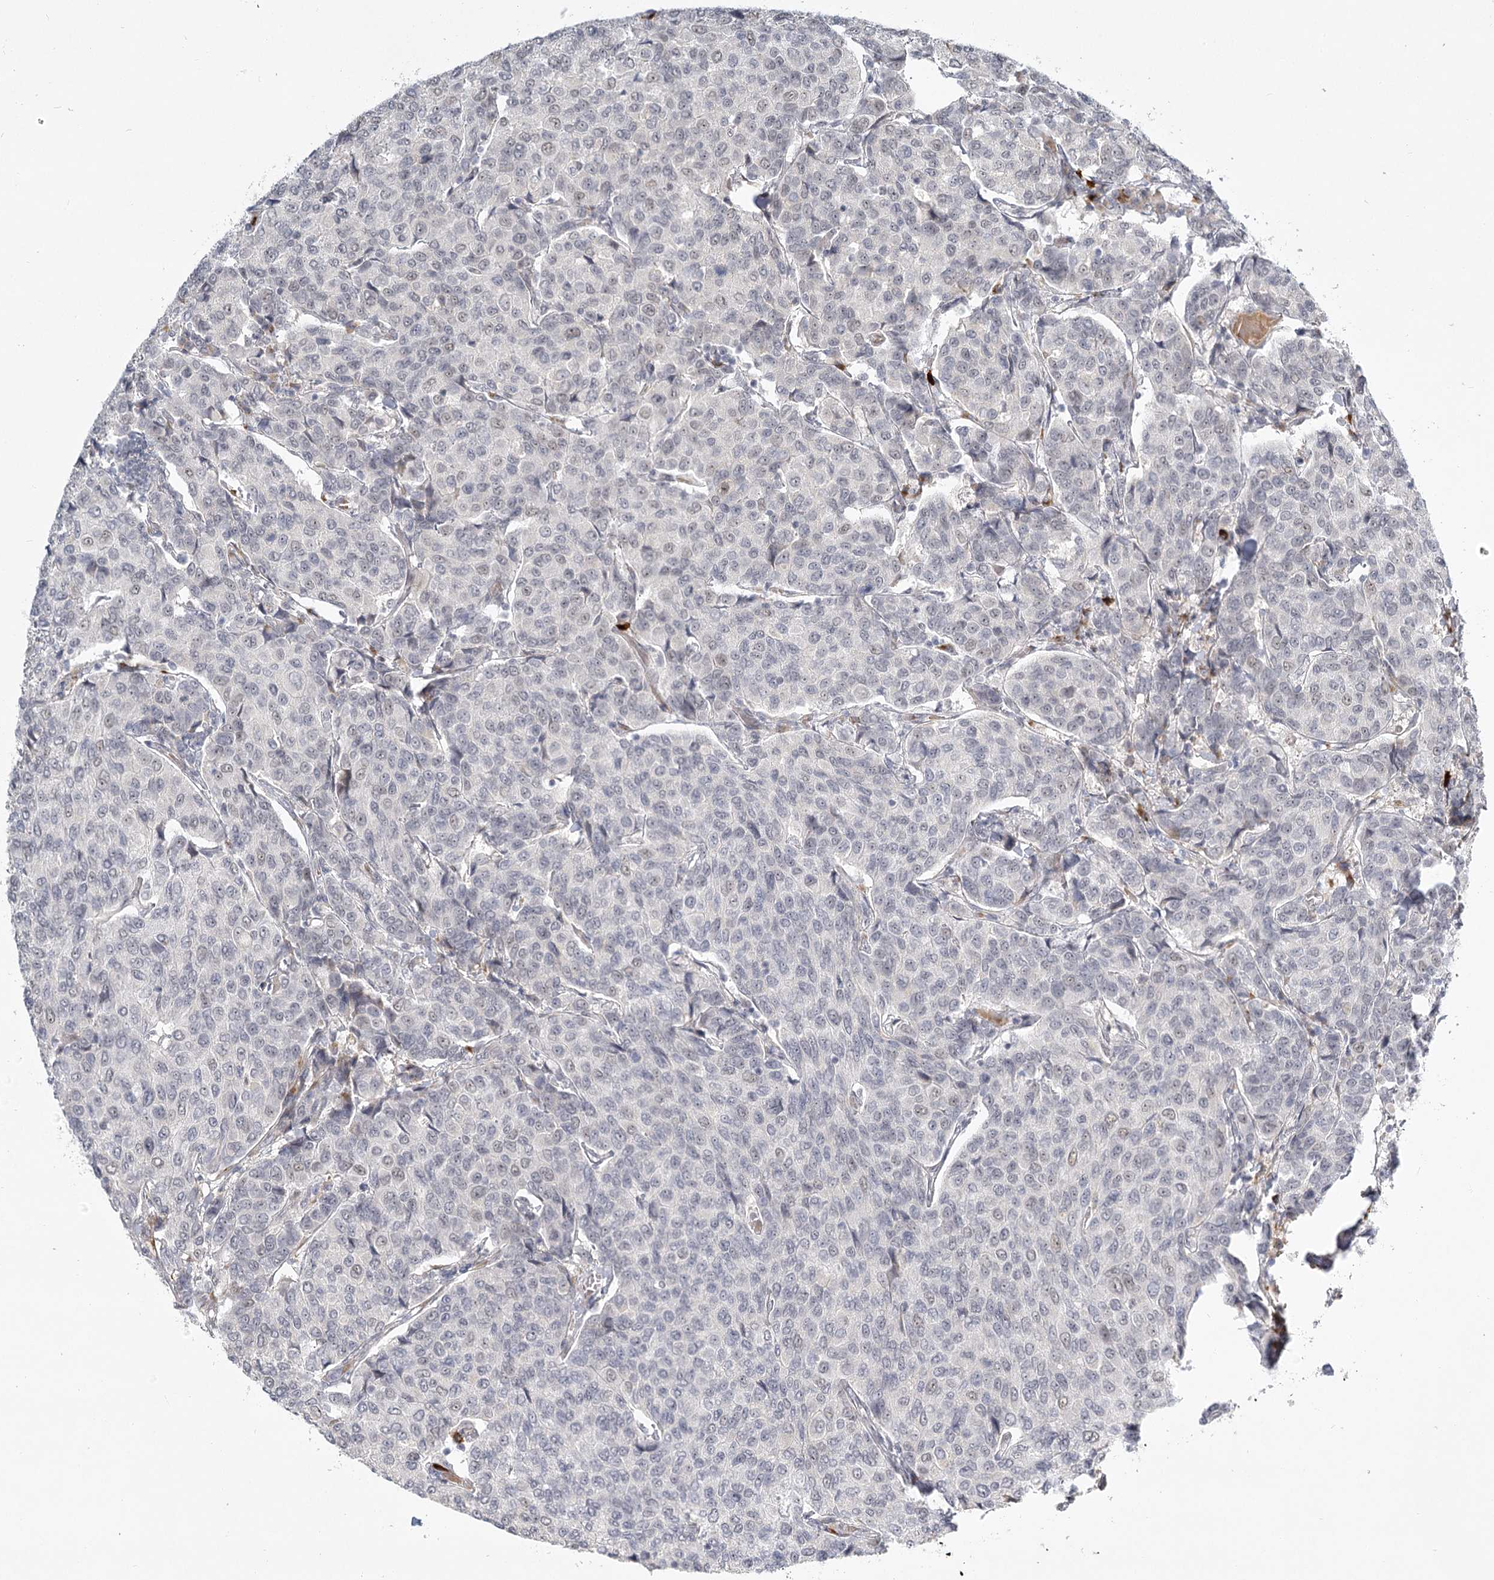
{"staining": {"intensity": "weak", "quantity": "<25%", "location": "nuclear"}, "tissue": "breast cancer", "cell_type": "Tumor cells", "image_type": "cancer", "snomed": [{"axis": "morphology", "description": "Duct carcinoma"}, {"axis": "topography", "description": "Breast"}], "caption": "This is a micrograph of immunohistochemistry staining of breast cancer, which shows no staining in tumor cells.", "gene": "EXOSC7", "patient": {"sex": "female", "age": 55}}